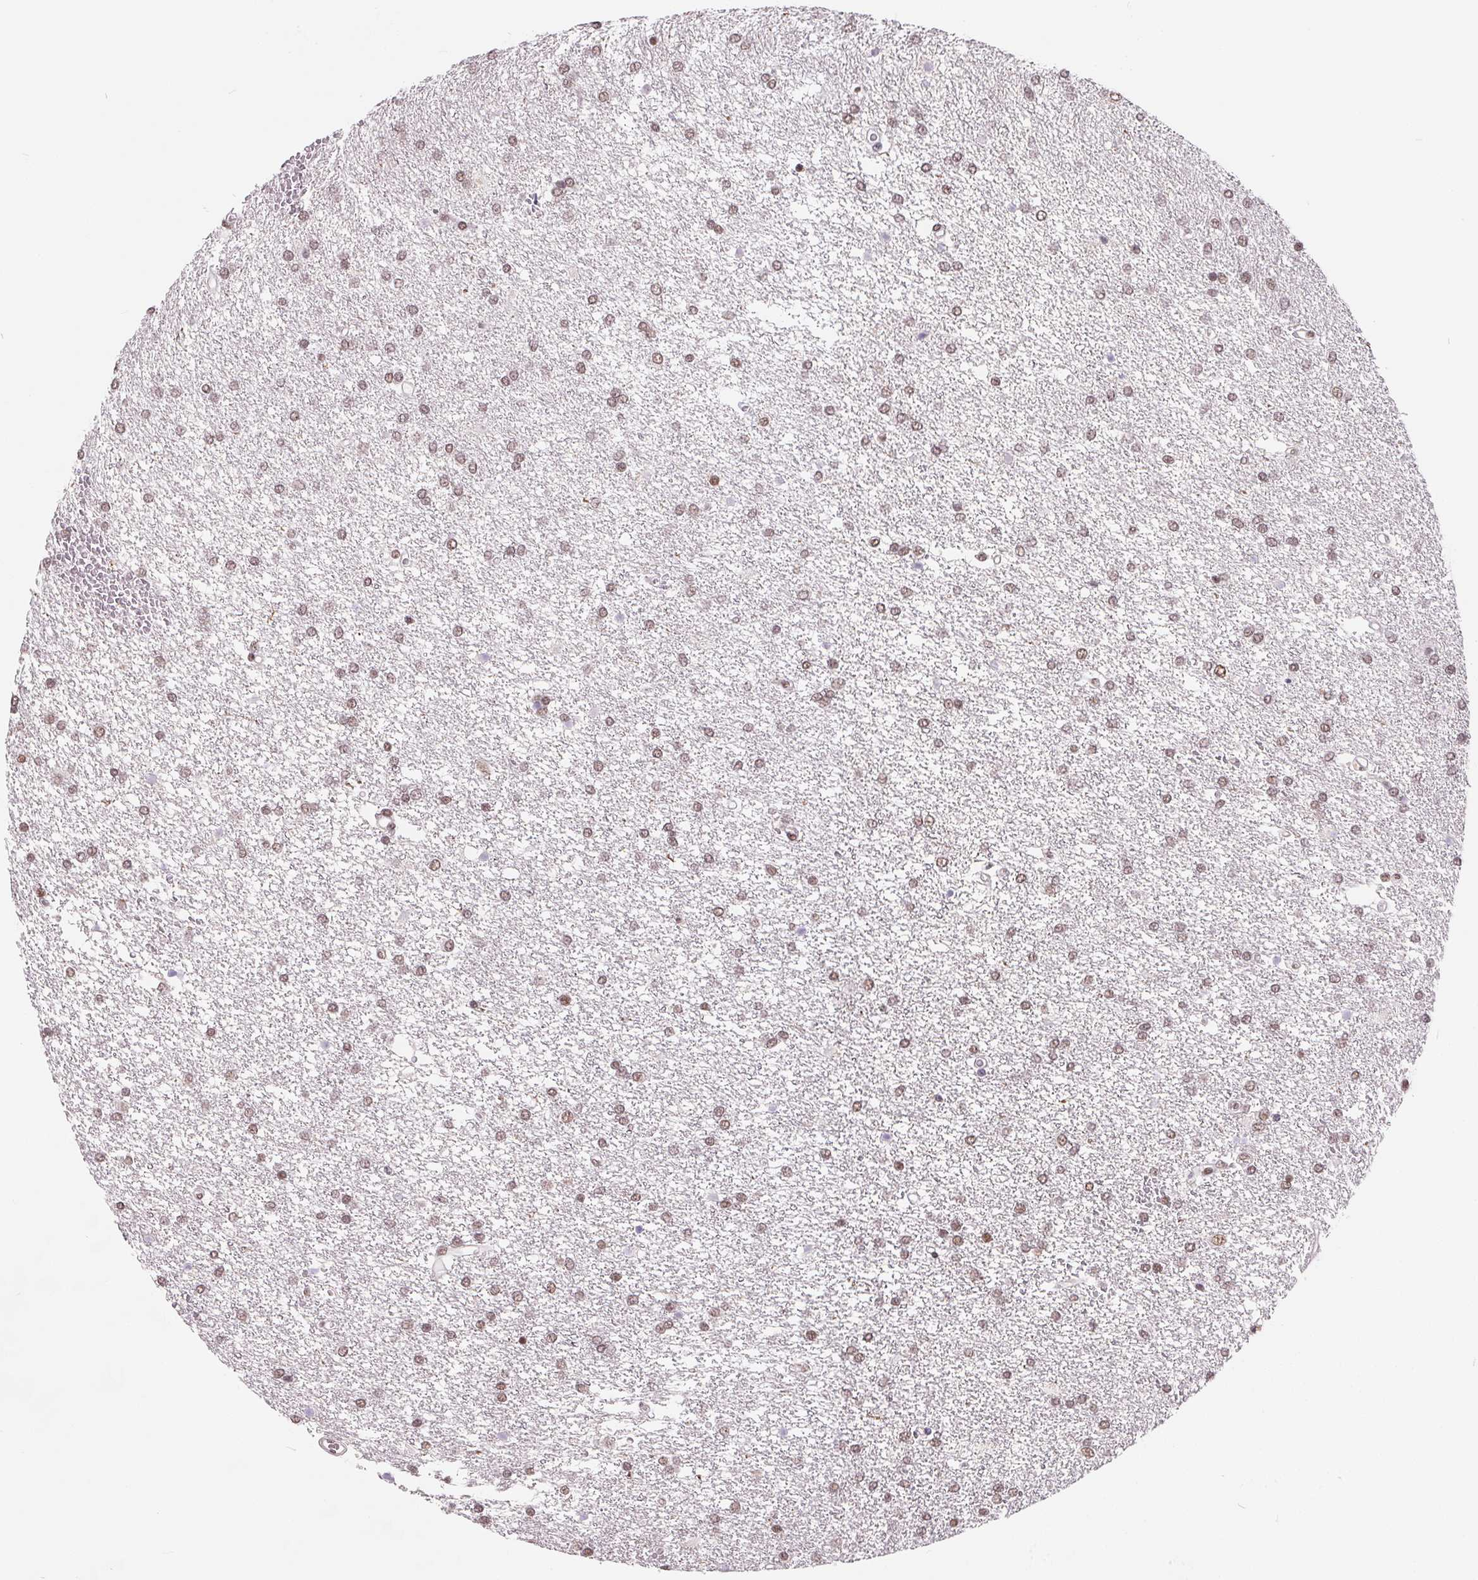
{"staining": {"intensity": "weak", "quantity": ">75%", "location": "nuclear"}, "tissue": "glioma", "cell_type": "Tumor cells", "image_type": "cancer", "snomed": [{"axis": "morphology", "description": "Glioma, malignant, High grade"}, {"axis": "topography", "description": "Brain"}], "caption": "The photomicrograph displays immunohistochemical staining of glioma. There is weak nuclear staining is appreciated in about >75% of tumor cells.", "gene": "TCERG1", "patient": {"sex": "female", "age": 61}}